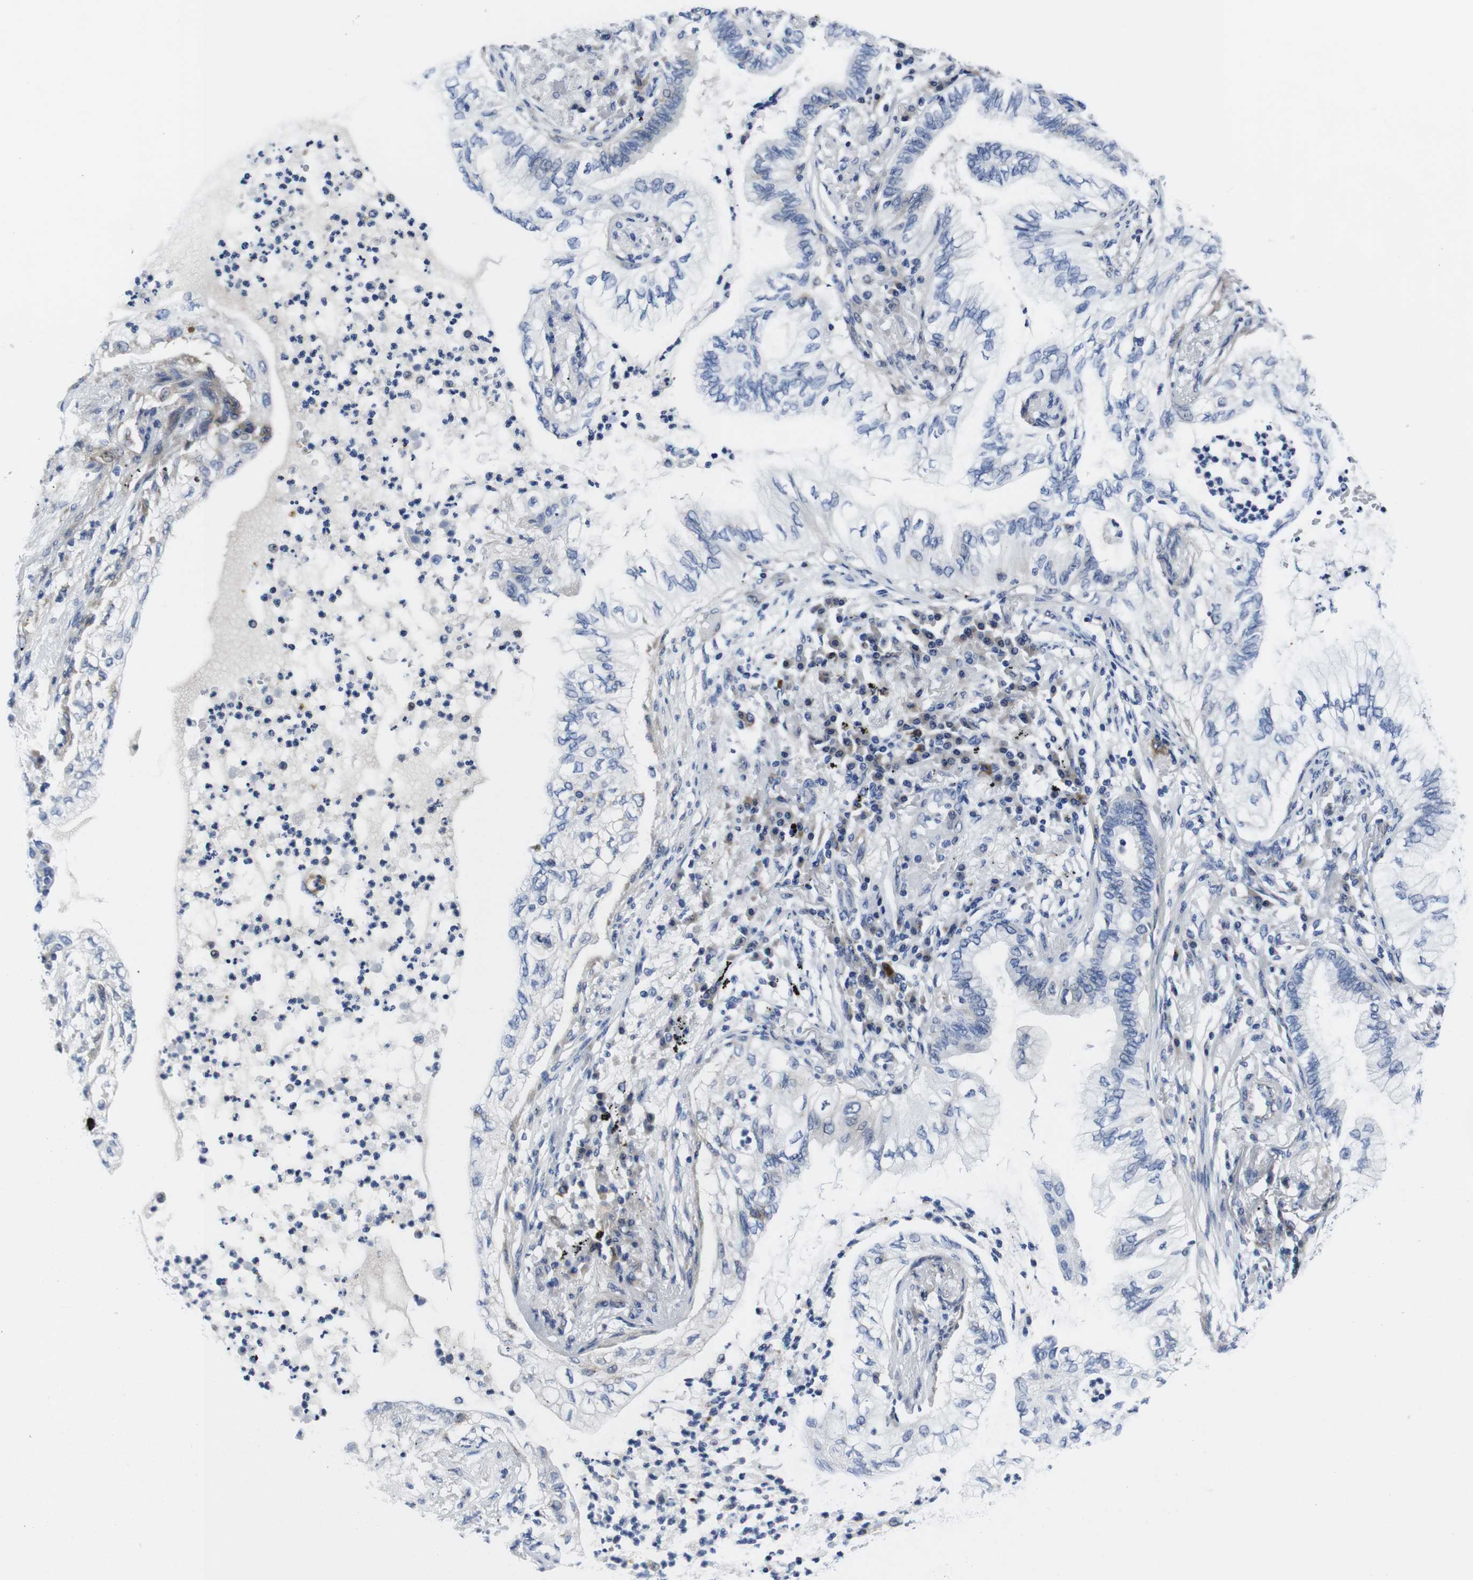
{"staining": {"intensity": "negative", "quantity": "none", "location": "none"}, "tissue": "lung cancer", "cell_type": "Tumor cells", "image_type": "cancer", "snomed": [{"axis": "morphology", "description": "Normal tissue, NOS"}, {"axis": "morphology", "description": "Adenocarcinoma, NOS"}, {"axis": "topography", "description": "Bronchus"}, {"axis": "topography", "description": "Lung"}], "caption": "Immunohistochemical staining of human lung cancer (adenocarcinoma) exhibits no significant expression in tumor cells. (DAB (3,3'-diaminobenzidine) immunohistochemistry with hematoxylin counter stain).", "gene": "EIF4A1", "patient": {"sex": "female", "age": 70}}